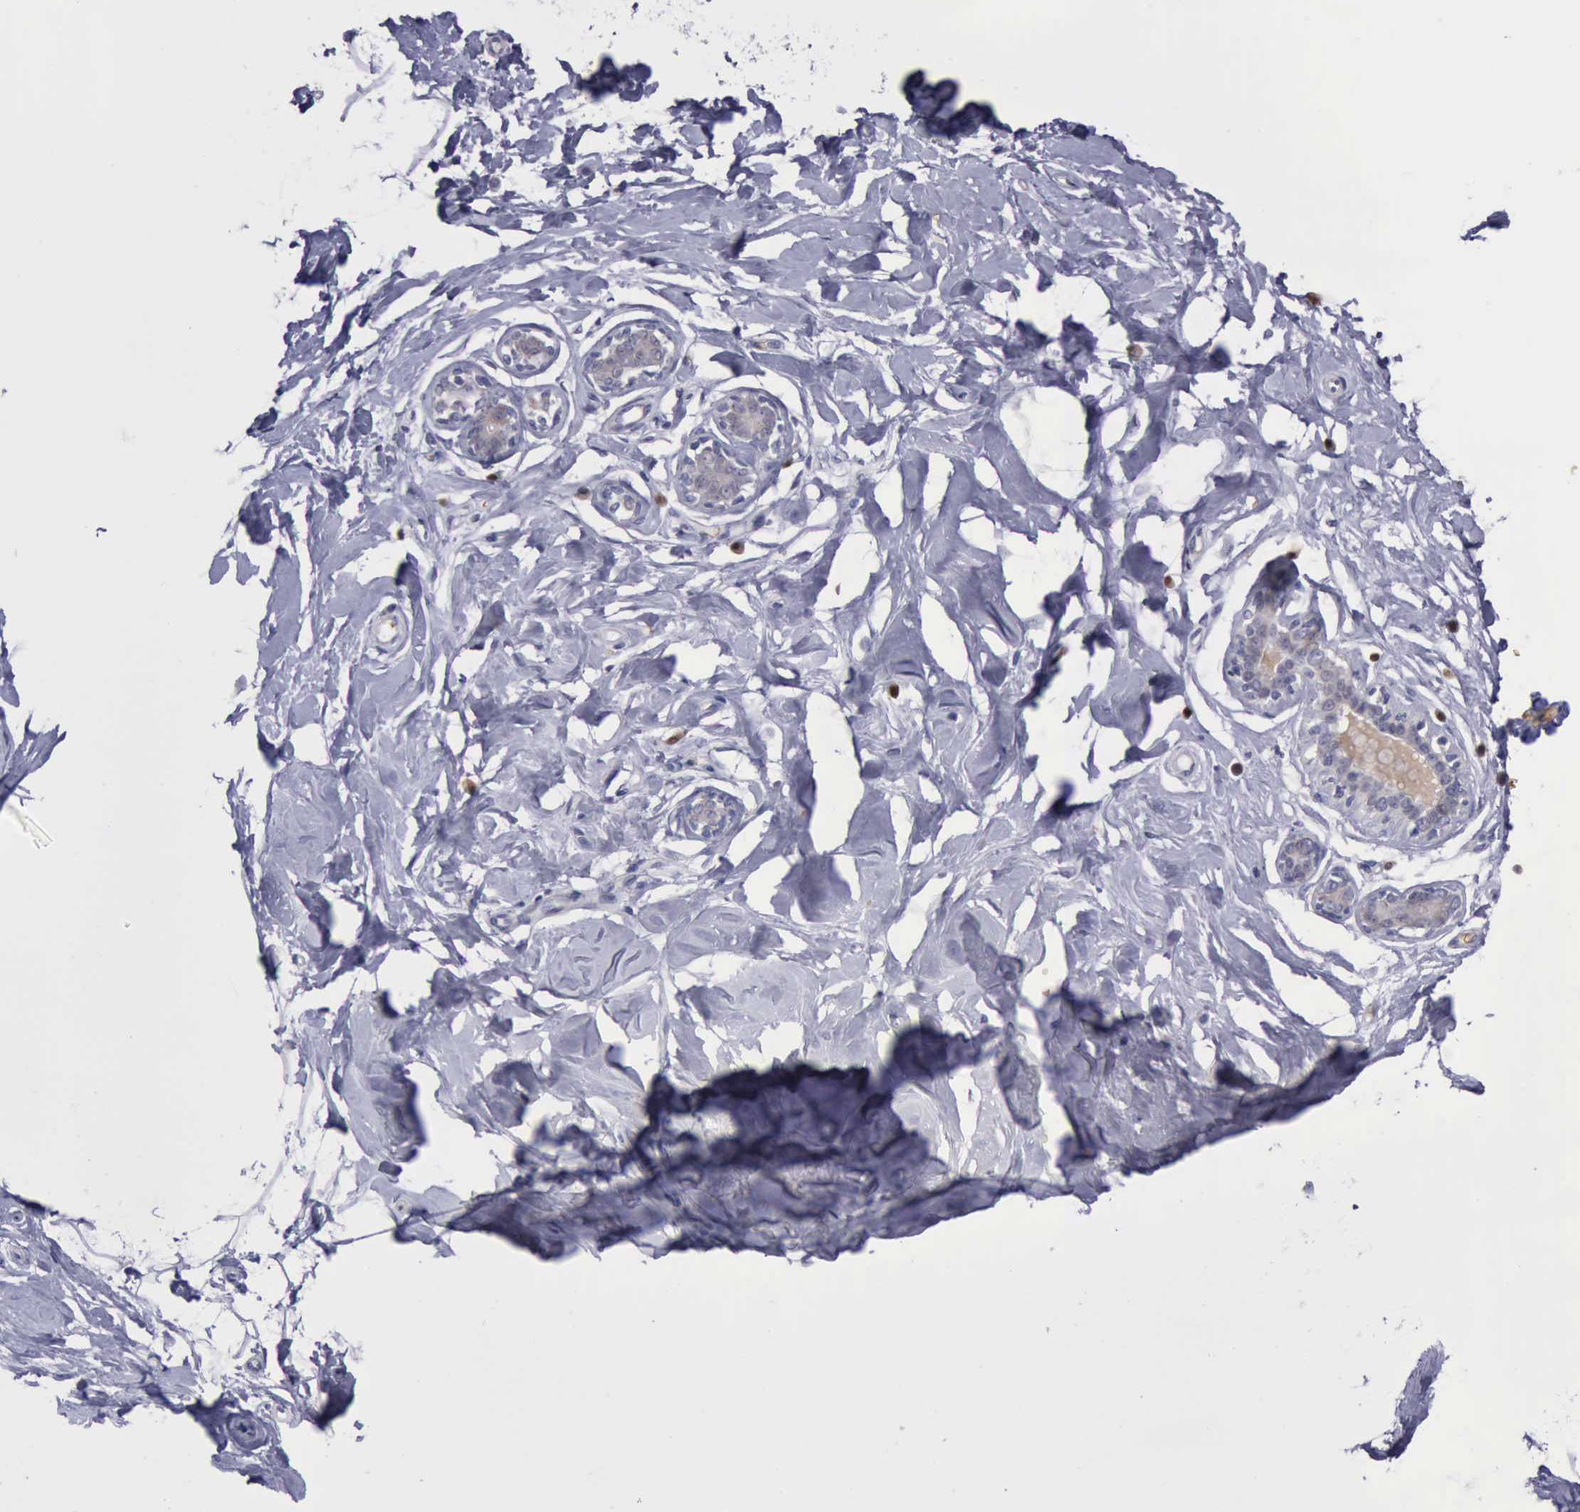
{"staining": {"intensity": "negative", "quantity": "none", "location": "none"}, "tissue": "breast", "cell_type": "Adipocytes", "image_type": "normal", "snomed": [{"axis": "morphology", "description": "Normal tissue, NOS"}, {"axis": "topography", "description": "Breast"}], "caption": "The histopathology image shows no significant staining in adipocytes of breast.", "gene": "CEP128", "patient": {"sex": "female", "age": 23}}